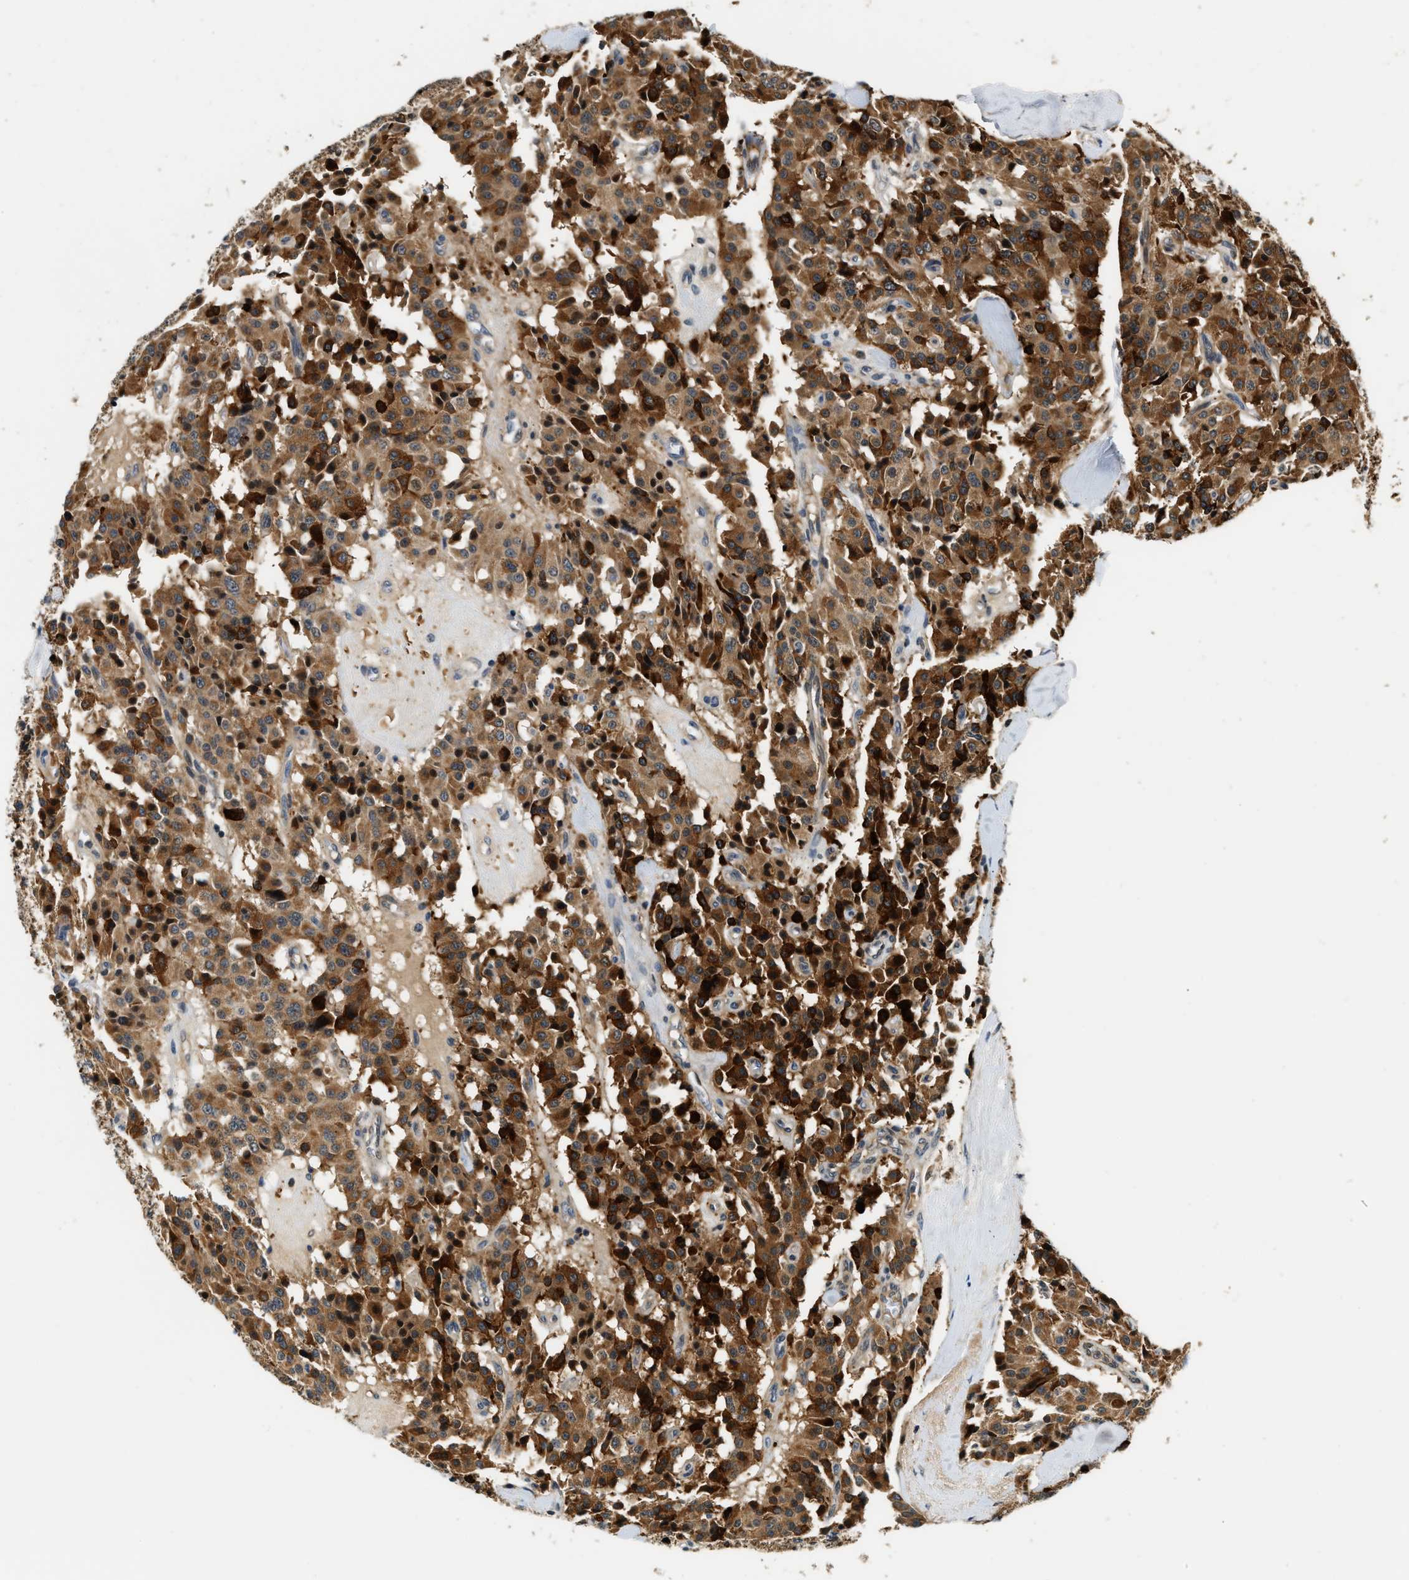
{"staining": {"intensity": "strong", "quantity": ">75%", "location": "cytoplasmic/membranous"}, "tissue": "carcinoid", "cell_type": "Tumor cells", "image_type": "cancer", "snomed": [{"axis": "morphology", "description": "Carcinoid, malignant, NOS"}, {"axis": "topography", "description": "Lung"}], "caption": "Strong cytoplasmic/membranous staining for a protein is appreciated in approximately >75% of tumor cells of carcinoid using immunohistochemistry (IHC).", "gene": "EXTL2", "patient": {"sex": "male", "age": 30}}